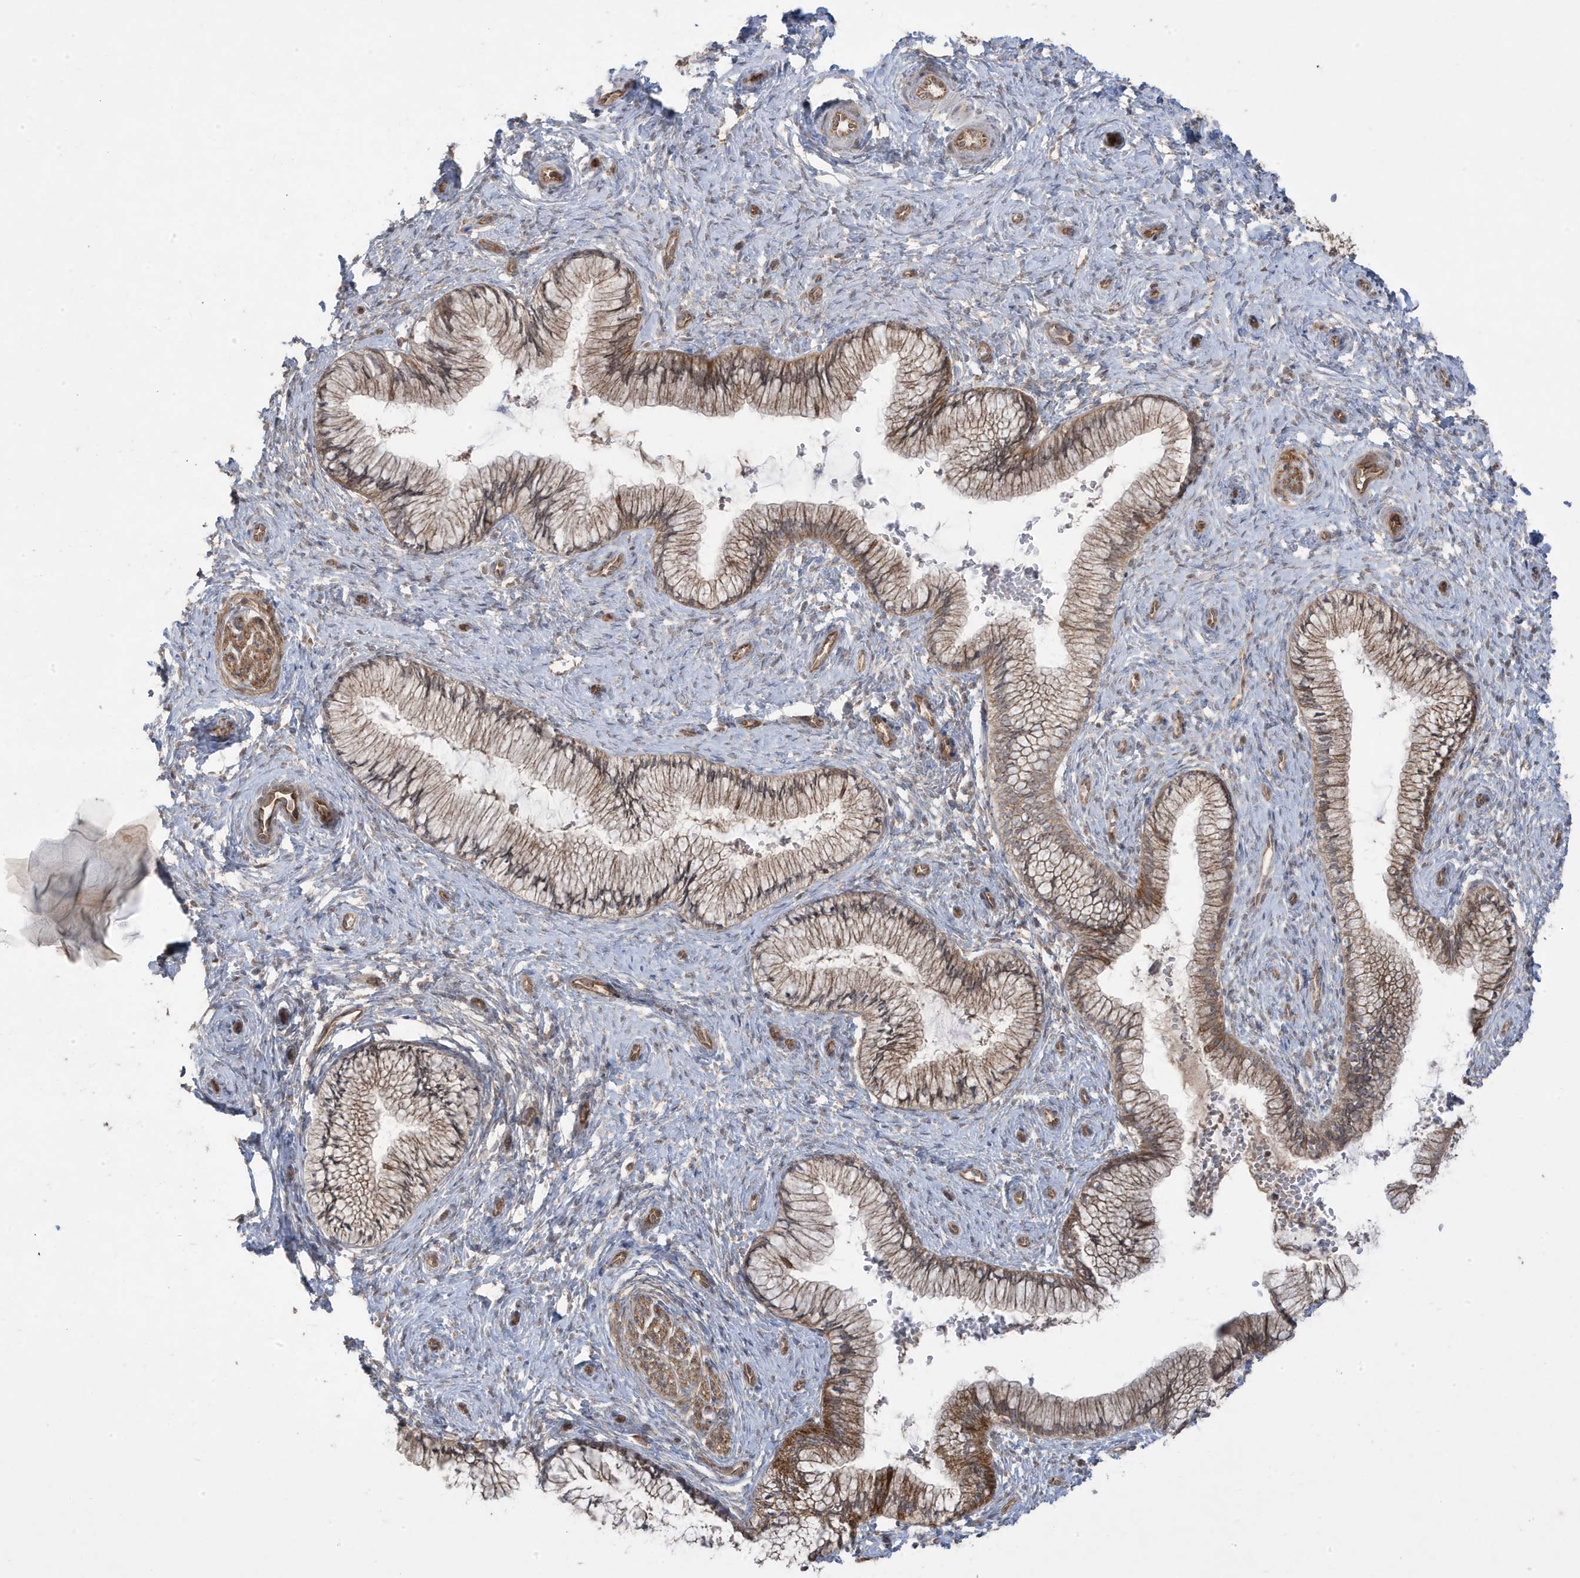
{"staining": {"intensity": "moderate", "quantity": ">75%", "location": "cytoplasmic/membranous"}, "tissue": "cervix", "cell_type": "Glandular cells", "image_type": "normal", "snomed": [{"axis": "morphology", "description": "Normal tissue, NOS"}, {"axis": "topography", "description": "Cervix"}], "caption": "Immunohistochemical staining of normal cervix reveals moderate cytoplasmic/membranous protein positivity in approximately >75% of glandular cells.", "gene": "DNAJC12", "patient": {"sex": "female", "age": 27}}